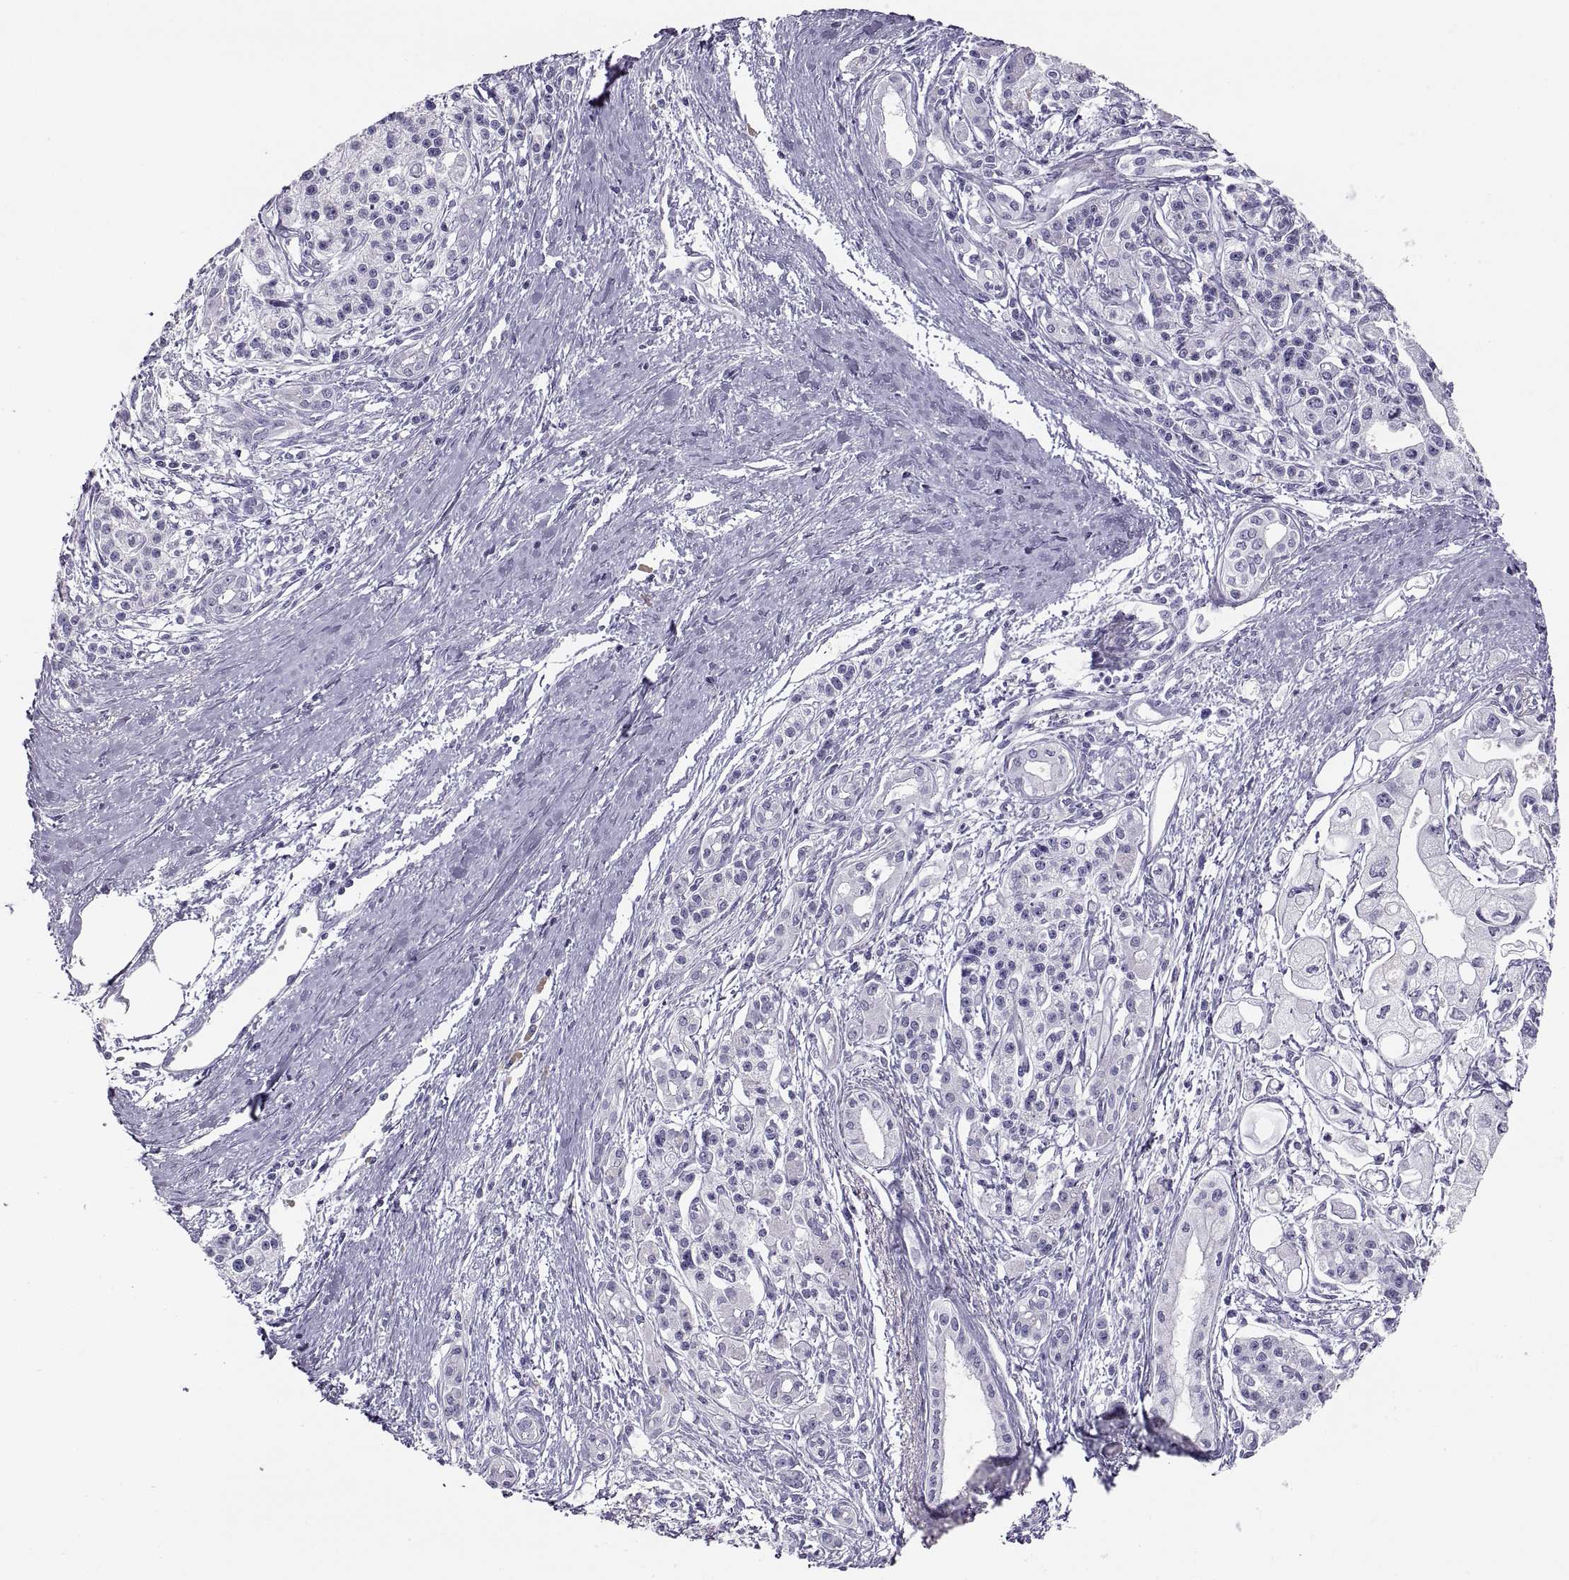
{"staining": {"intensity": "negative", "quantity": "none", "location": "none"}, "tissue": "pancreatic cancer", "cell_type": "Tumor cells", "image_type": "cancer", "snomed": [{"axis": "morphology", "description": "Adenocarcinoma, NOS"}, {"axis": "topography", "description": "Pancreas"}], "caption": "This micrograph is of pancreatic cancer stained with immunohistochemistry (IHC) to label a protein in brown with the nuclei are counter-stained blue. There is no staining in tumor cells.", "gene": "SEMG1", "patient": {"sex": "male", "age": 70}}